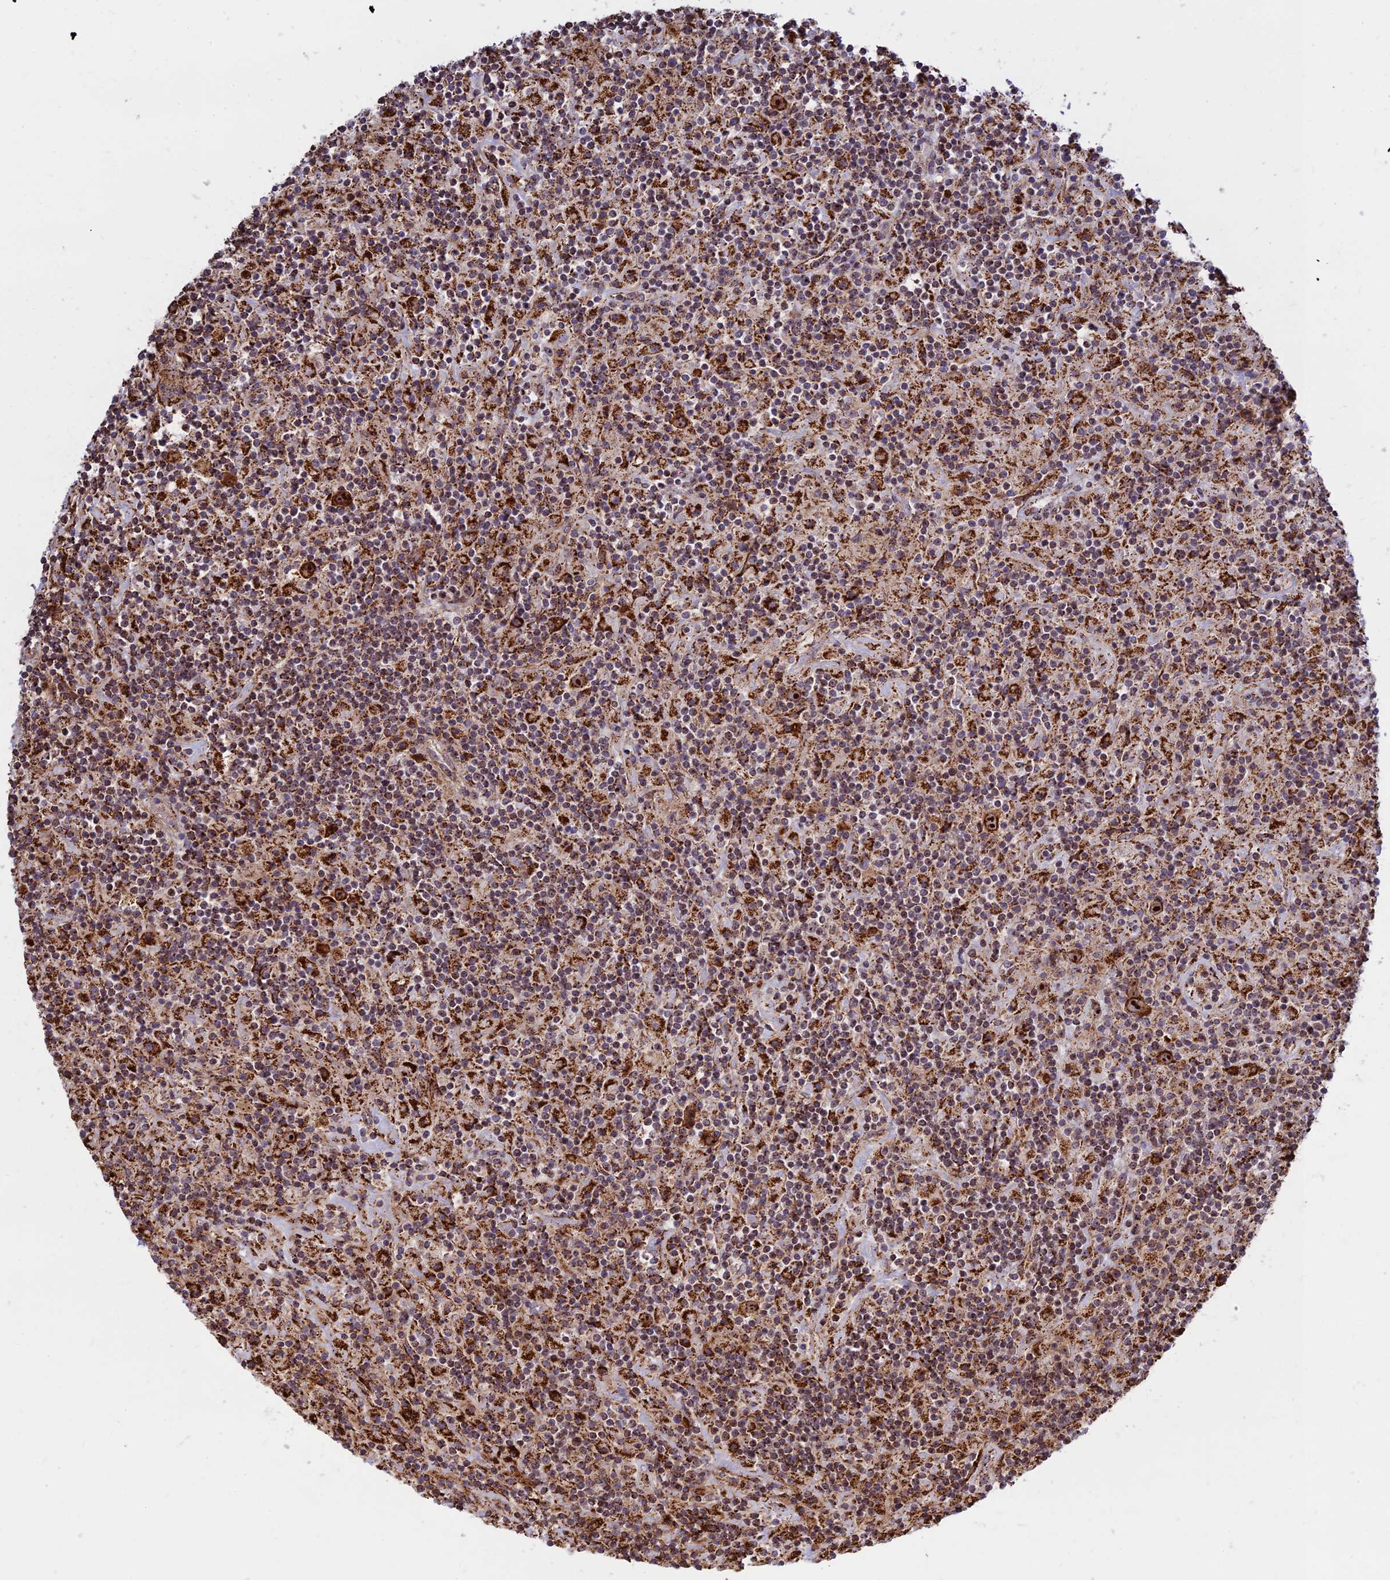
{"staining": {"intensity": "strong", "quantity": ">75%", "location": "cytoplasmic/membranous"}, "tissue": "lymphoma", "cell_type": "Tumor cells", "image_type": "cancer", "snomed": [{"axis": "morphology", "description": "Hodgkin's disease, NOS"}, {"axis": "topography", "description": "Lymph node"}], "caption": "Tumor cells demonstrate strong cytoplasmic/membranous expression in approximately >75% of cells in lymphoma.", "gene": "POLR1G", "patient": {"sex": "male", "age": 70}}